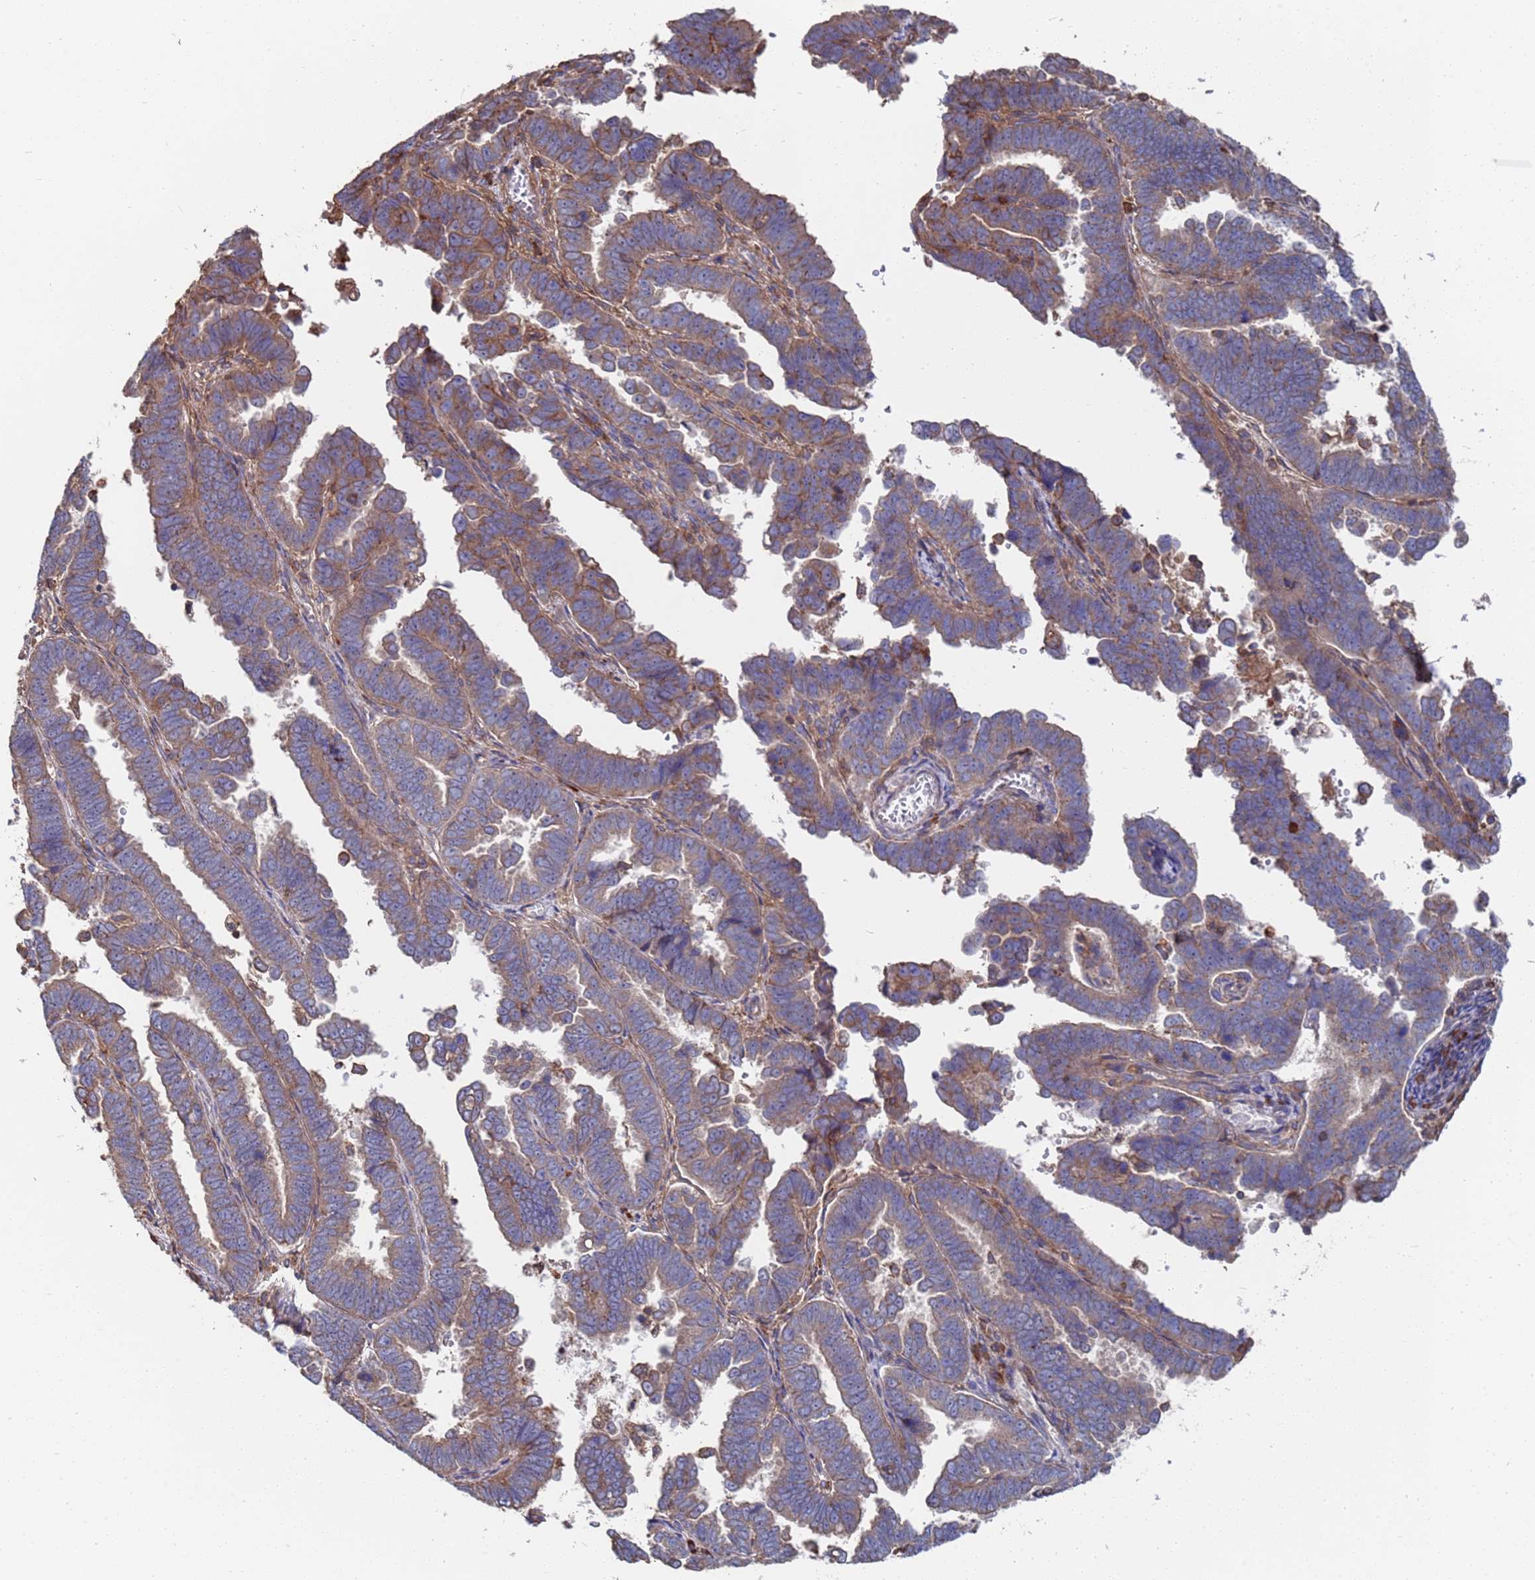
{"staining": {"intensity": "moderate", "quantity": ">75%", "location": "cytoplasmic/membranous"}, "tissue": "endometrial cancer", "cell_type": "Tumor cells", "image_type": "cancer", "snomed": [{"axis": "morphology", "description": "Adenocarcinoma, NOS"}, {"axis": "topography", "description": "Endometrium"}], "caption": "Protein staining of adenocarcinoma (endometrial) tissue shows moderate cytoplasmic/membranous staining in about >75% of tumor cells.", "gene": "PYCR1", "patient": {"sex": "female", "age": 75}}